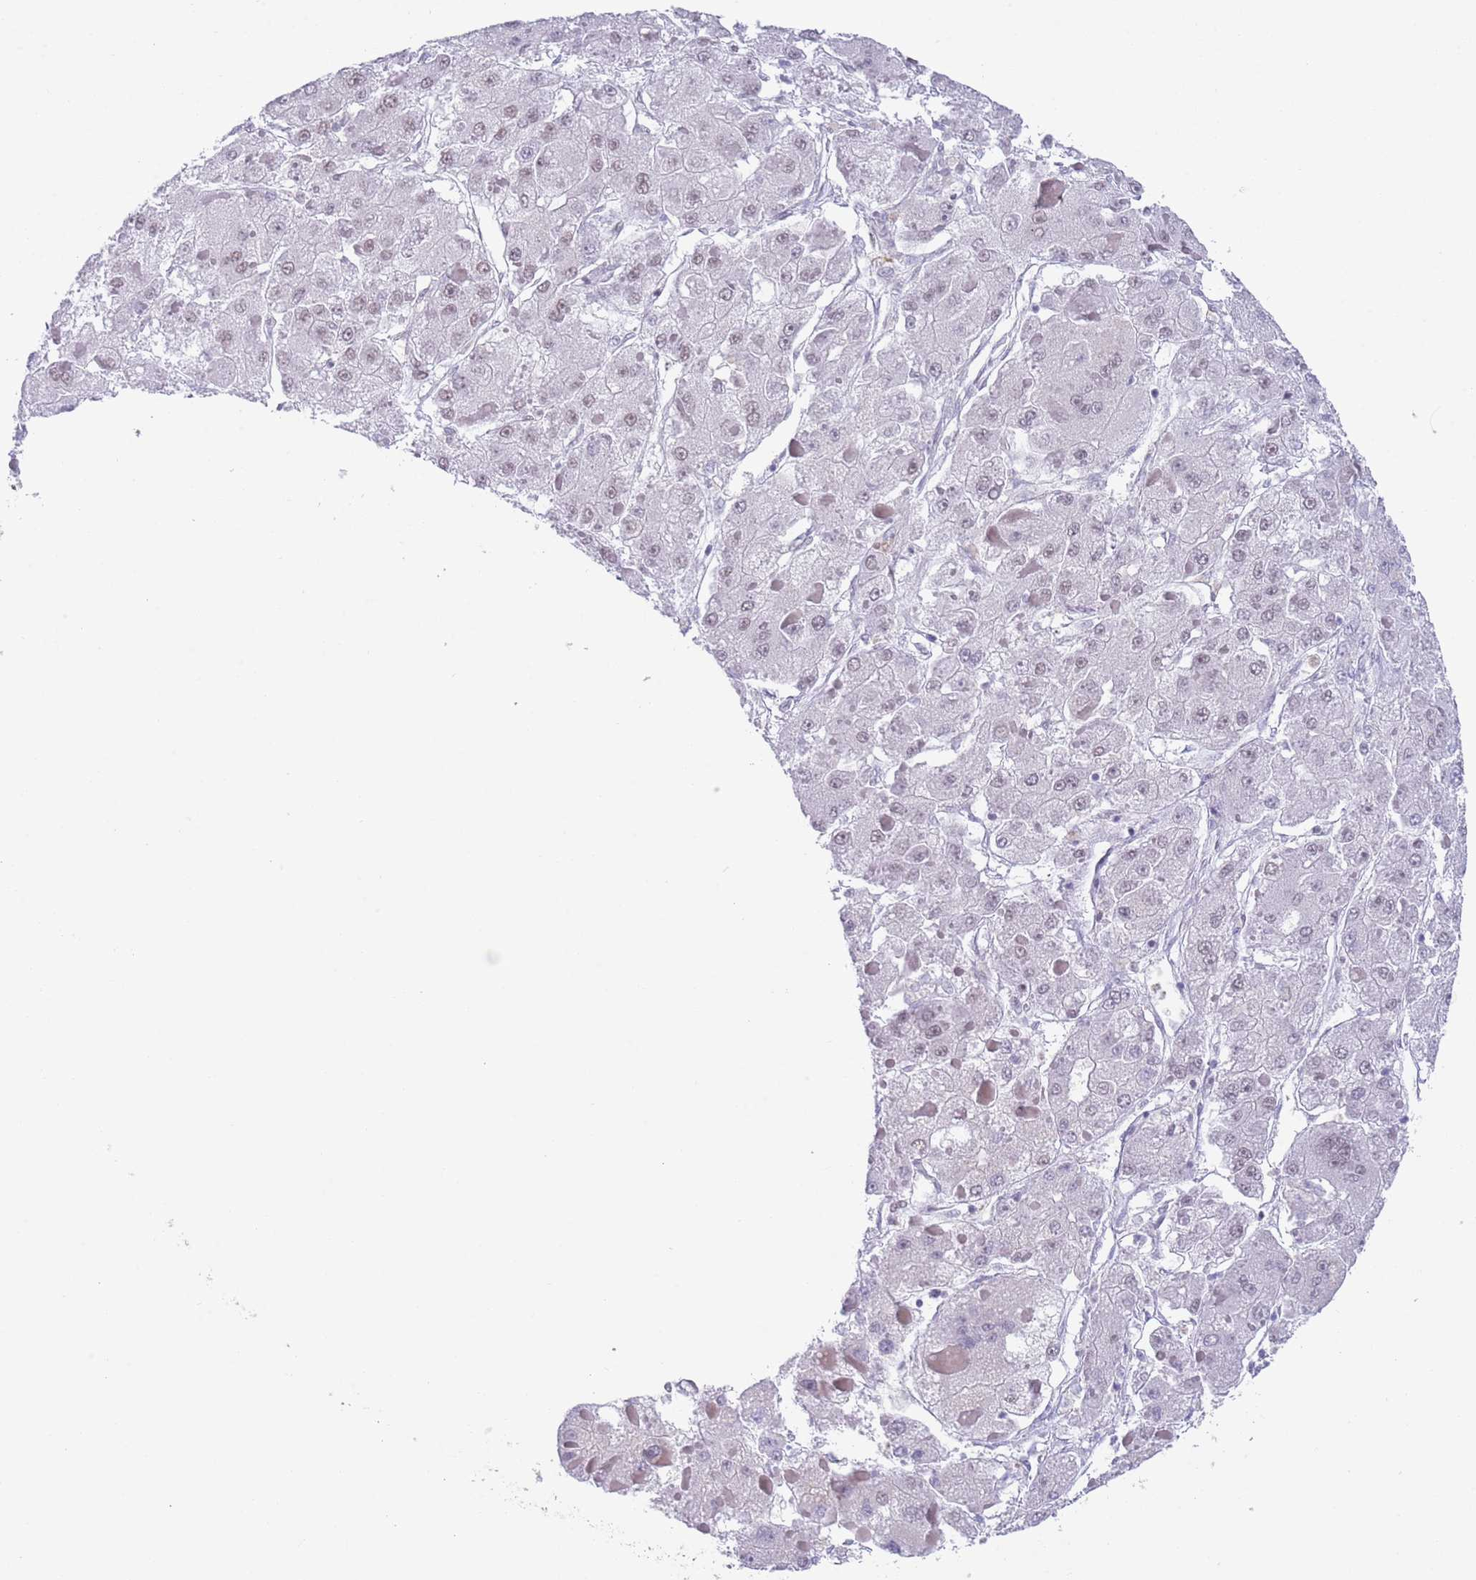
{"staining": {"intensity": "weak", "quantity": ">75%", "location": "nuclear"}, "tissue": "liver cancer", "cell_type": "Tumor cells", "image_type": "cancer", "snomed": [{"axis": "morphology", "description": "Carcinoma, Hepatocellular, NOS"}, {"axis": "topography", "description": "Liver"}], "caption": "Liver hepatocellular carcinoma was stained to show a protein in brown. There is low levels of weak nuclear positivity in approximately >75% of tumor cells. (DAB (3,3'-diaminobenzidine) = brown stain, brightfield microscopy at high magnification).", "gene": "ZNF382", "patient": {"sex": "female", "age": 73}}